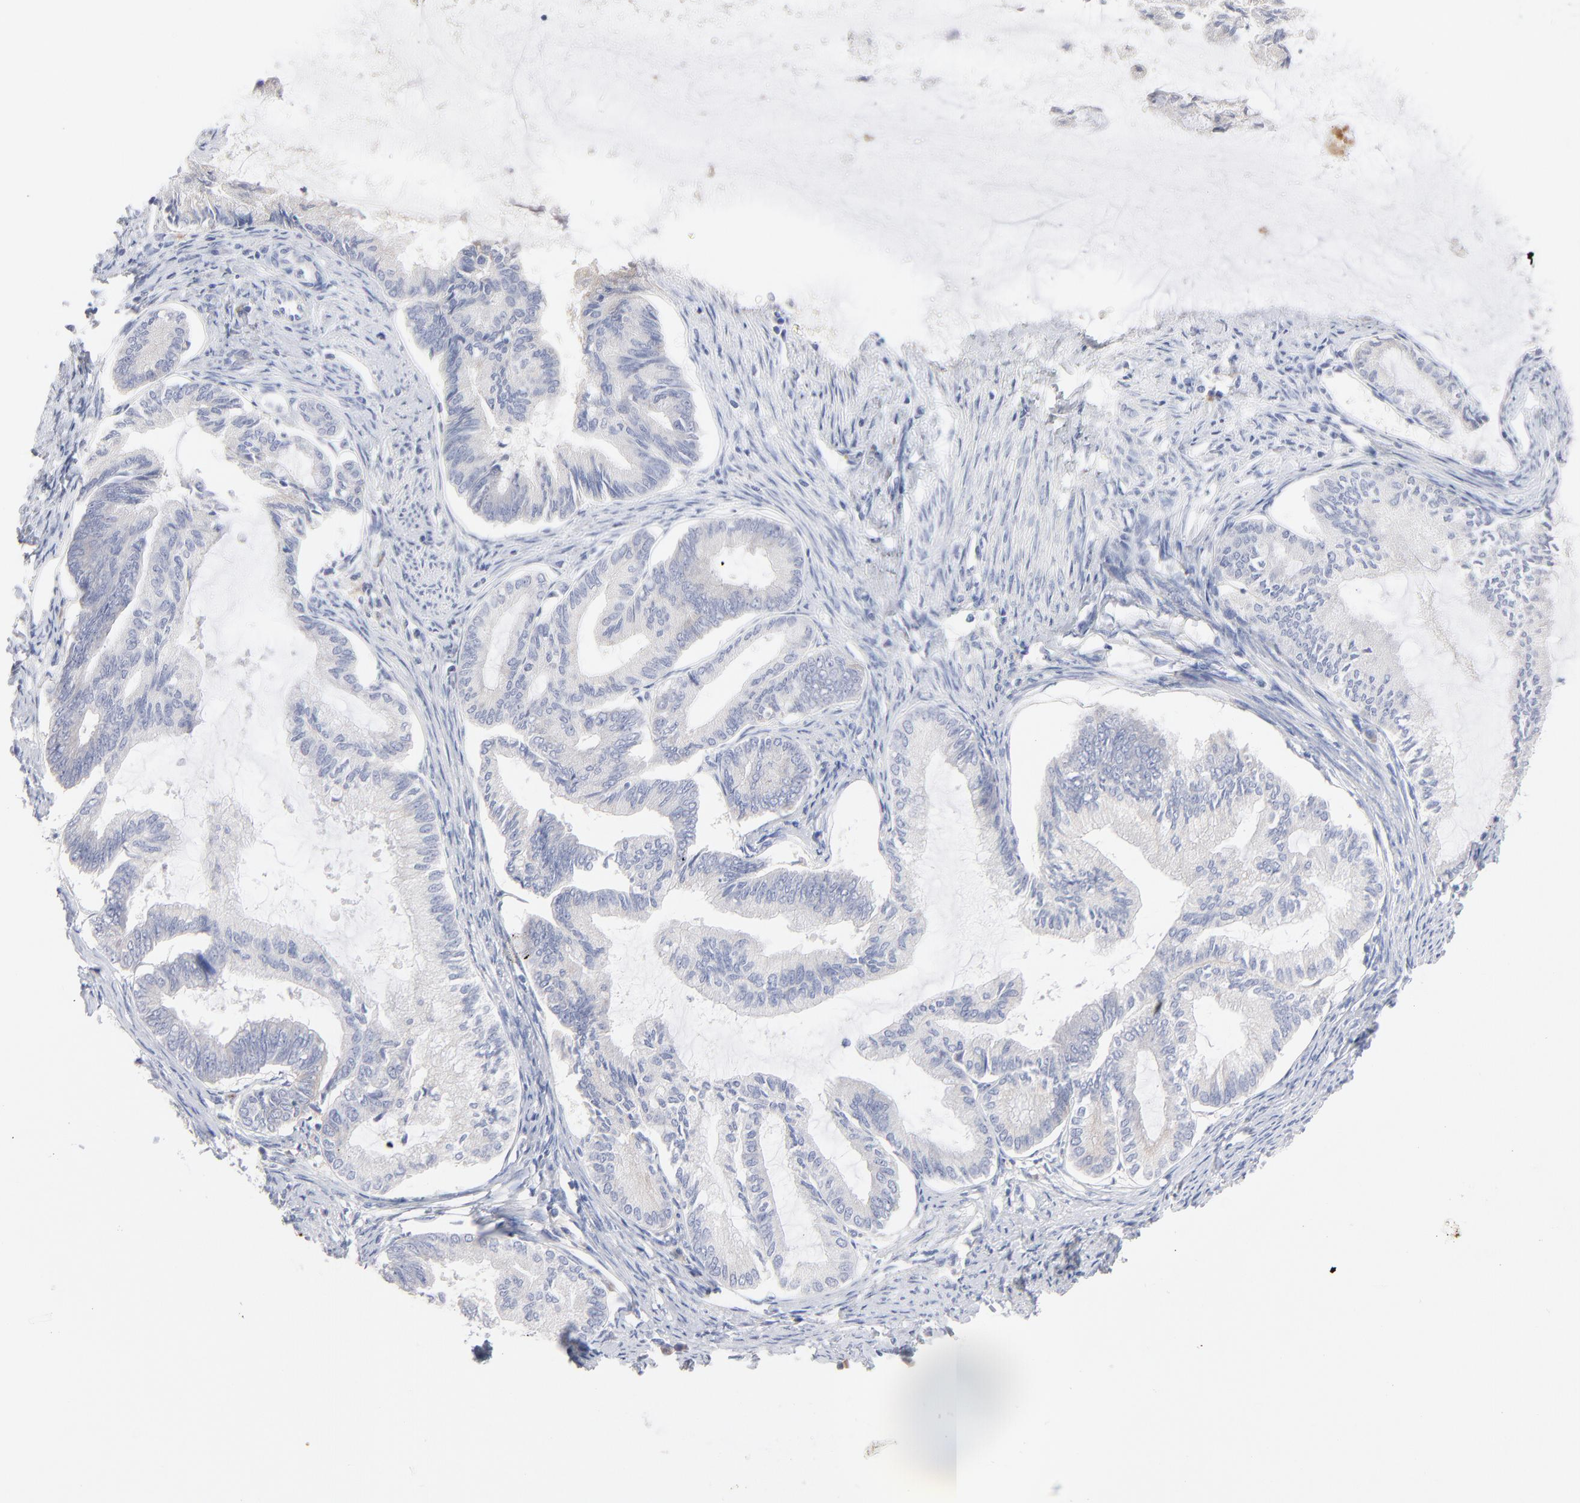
{"staining": {"intensity": "negative", "quantity": "none", "location": "none"}, "tissue": "endometrial cancer", "cell_type": "Tumor cells", "image_type": "cancer", "snomed": [{"axis": "morphology", "description": "Adenocarcinoma, NOS"}, {"axis": "topography", "description": "Endometrium"}], "caption": "High magnification brightfield microscopy of endometrial adenocarcinoma stained with DAB (brown) and counterstained with hematoxylin (blue): tumor cells show no significant positivity.", "gene": "F12", "patient": {"sex": "female", "age": 86}}